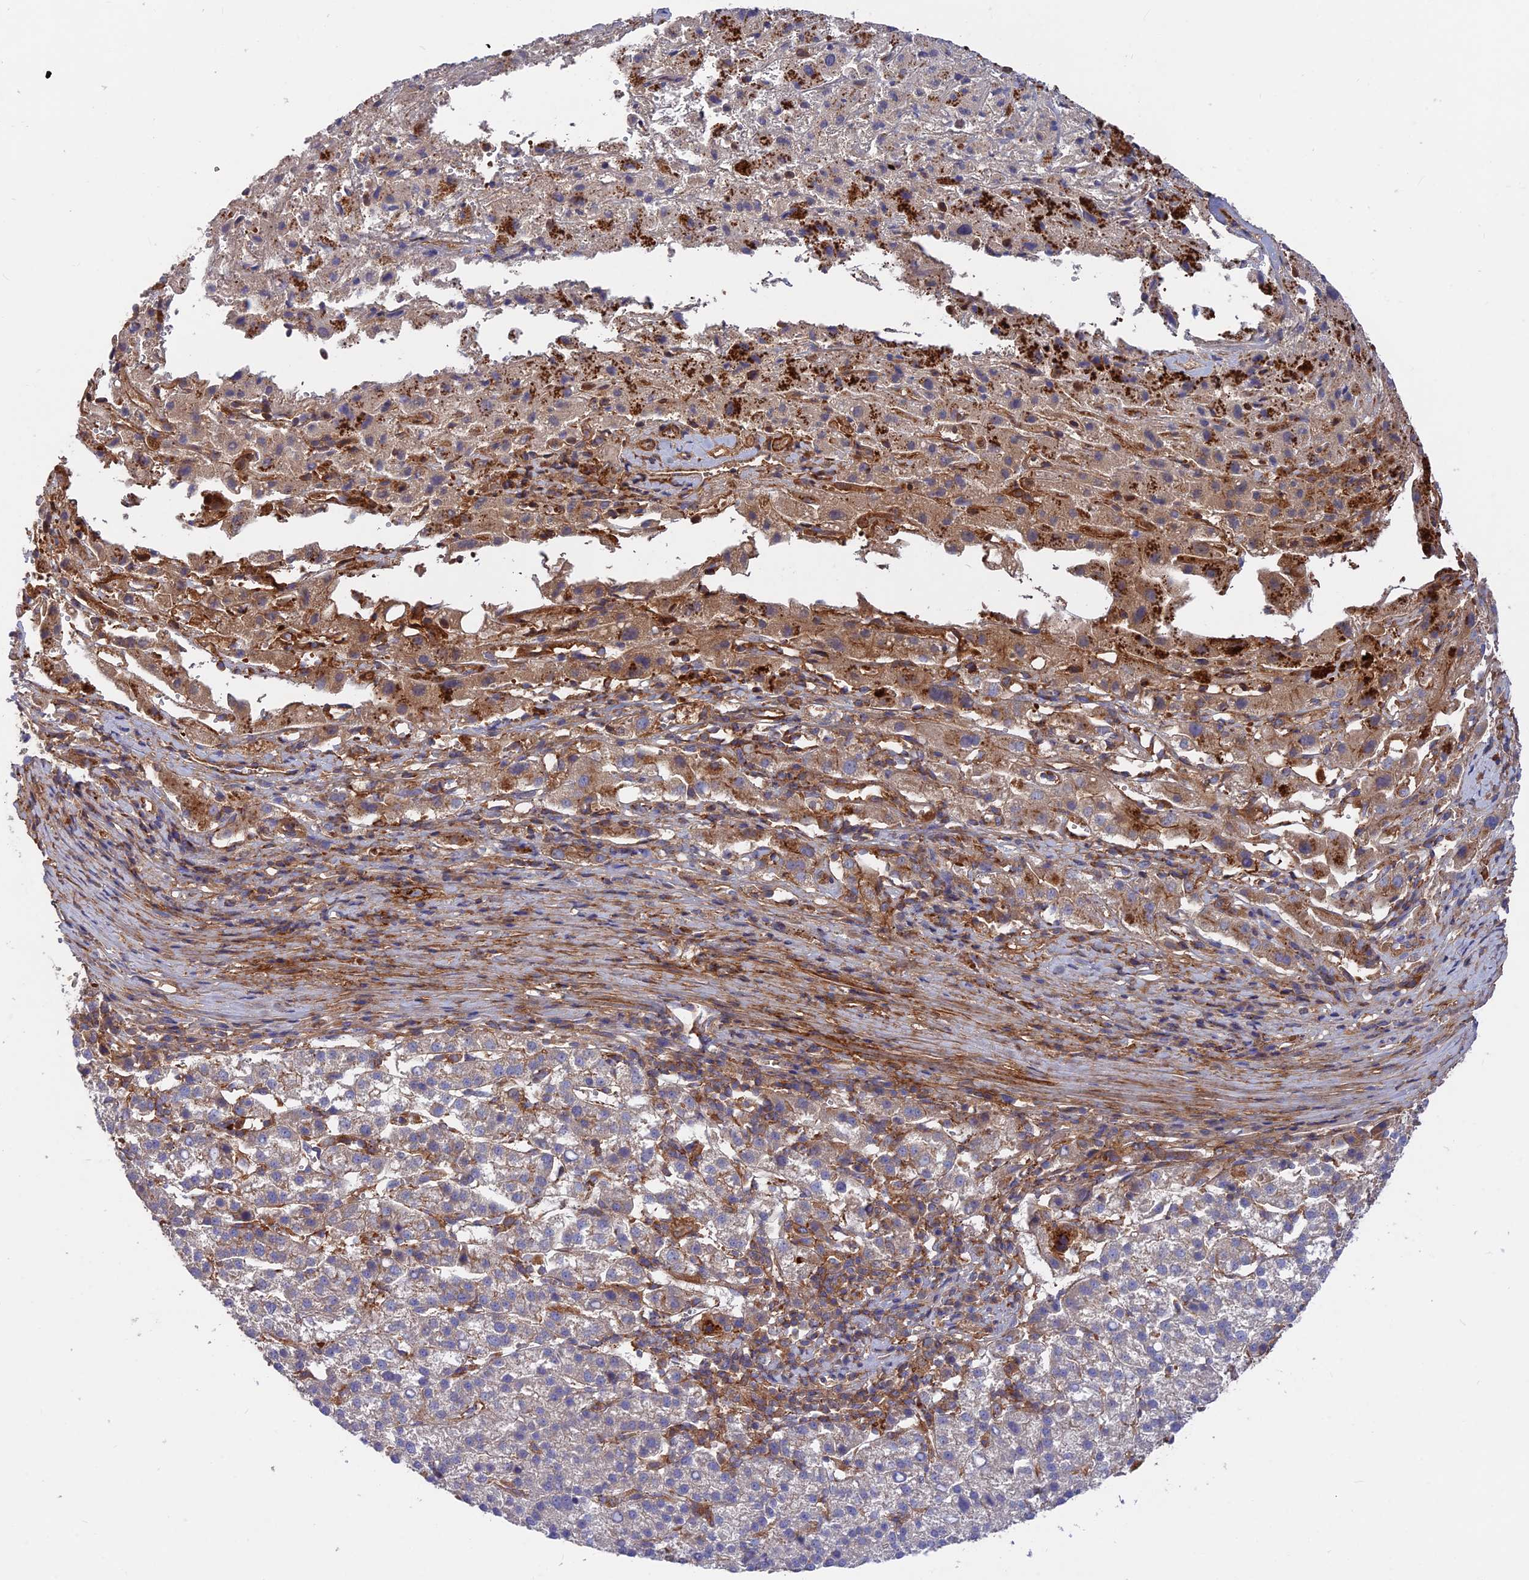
{"staining": {"intensity": "moderate", "quantity": "<25%", "location": "cytoplasmic/membranous"}, "tissue": "liver cancer", "cell_type": "Tumor cells", "image_type": "cancer", "snomed": [{"axis": "morphology", "description": "Carcinoma, Hepatocellular, NOS"}, {"axis": "topography", "description": "Liver"}], "caption": "High-magnification brightfield microscopy of hepatocellular carcinoma (liver) stained with DAB (3,3'-diaminobenzidine) (brown) and counterstained with hematoxylin (blue). tumor cells exhibit moderate cytoplasmic/membranous staining is appreciated in approximately<25% of cells.", "gene": "CPNE7", "patient": {"sex": "female", "age": 58}}